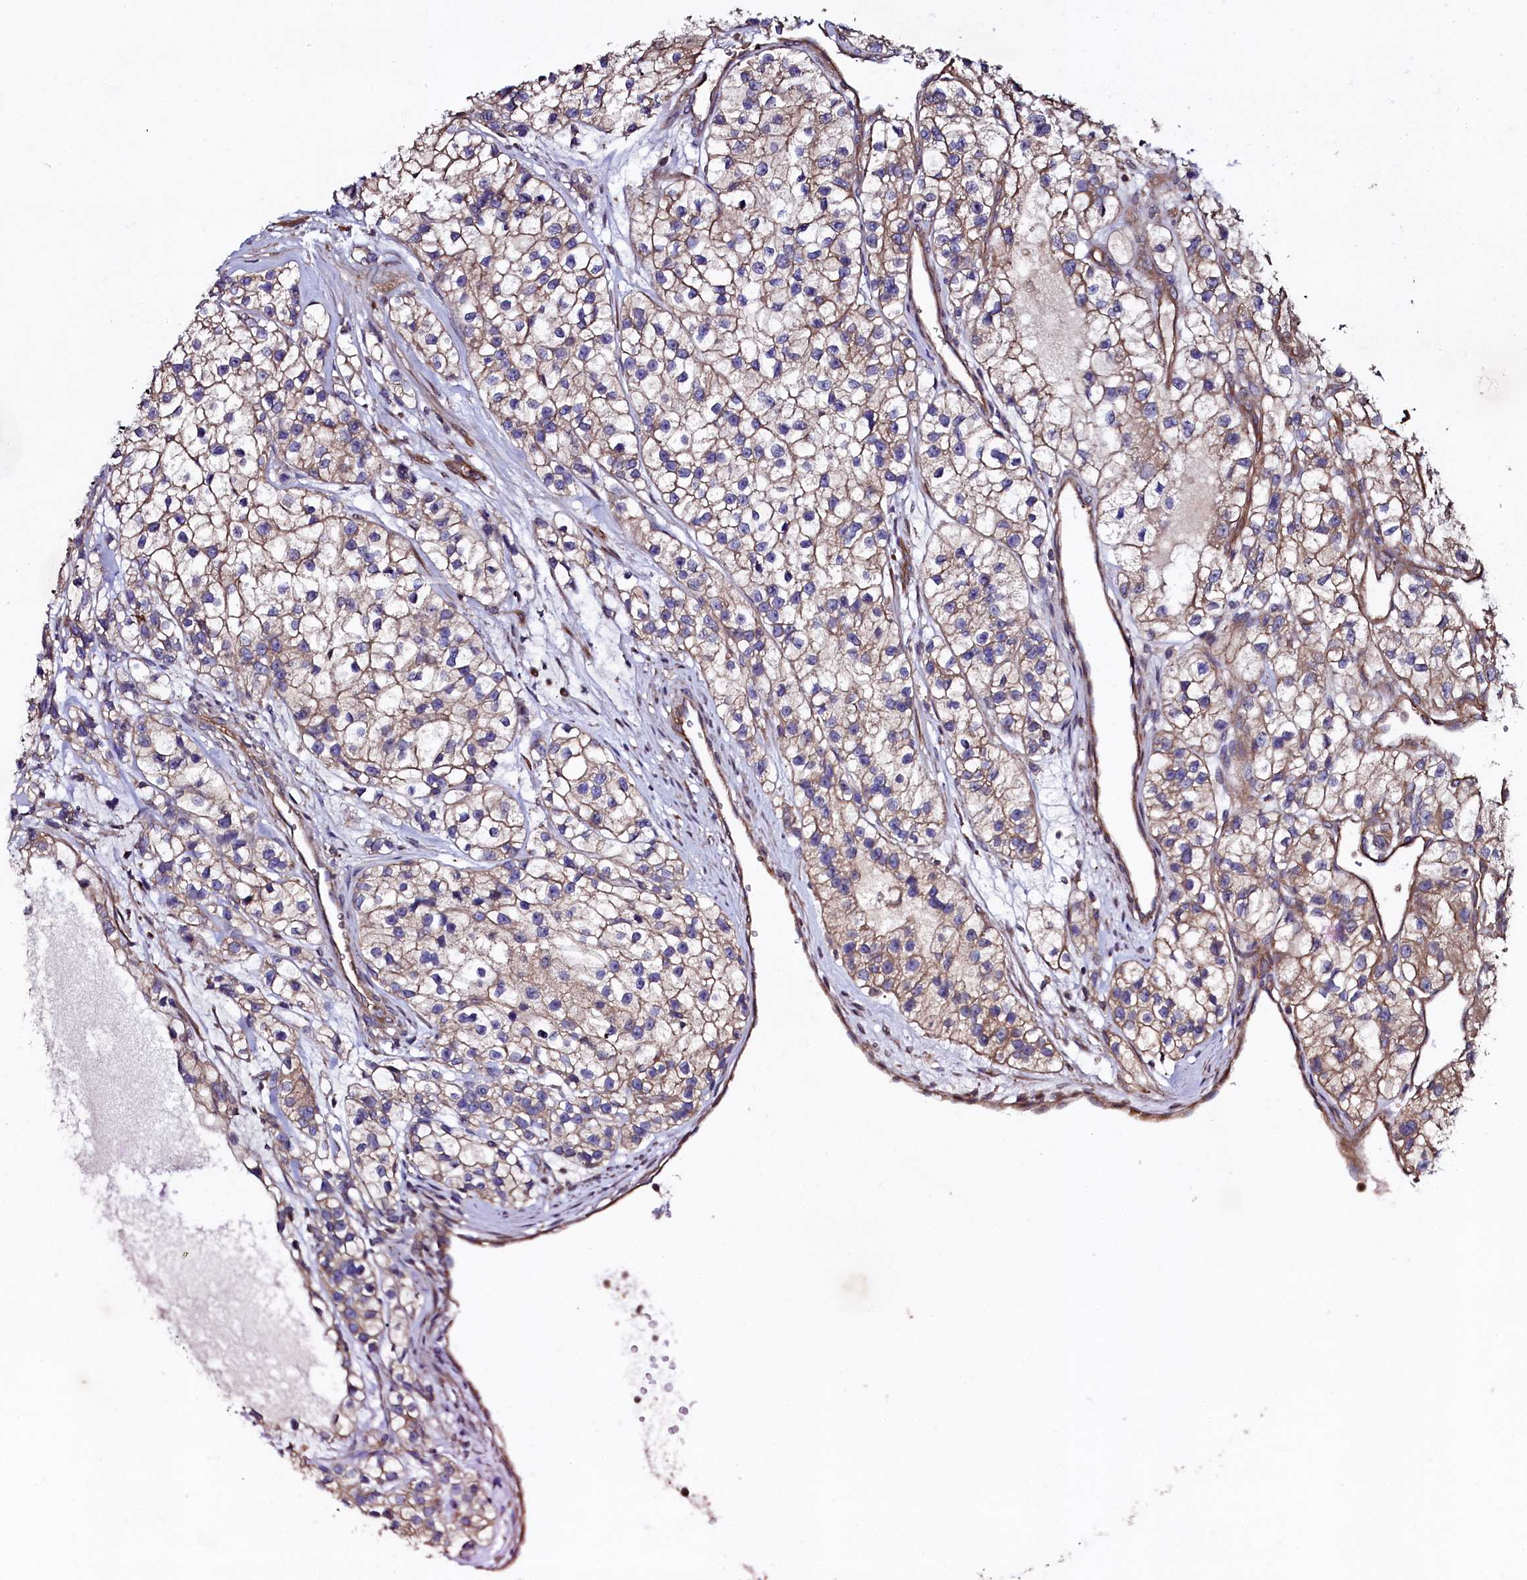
{"staining": {"intensity": "moderate", "quantity": "25%-75%", "location": "cytoplasmic/membranous"}, "tissue": "renal cancer", "cell_type": "Tumor cells", "image_type": "cancer", "snomed": [{"axis": "morphology", "description": "Adenocarcinoma, NOS"}, {"axis": "topography", "description": "Kidney"}], "caption": "The micrograph reveals staining of renal cancer (adenocarcinoma), revealing moderate cytoplasmic/membranous protein positivity (brown color) within tumor cells.", "gene": "USPL1", "patient": {"sex": "female", "age": 57}}